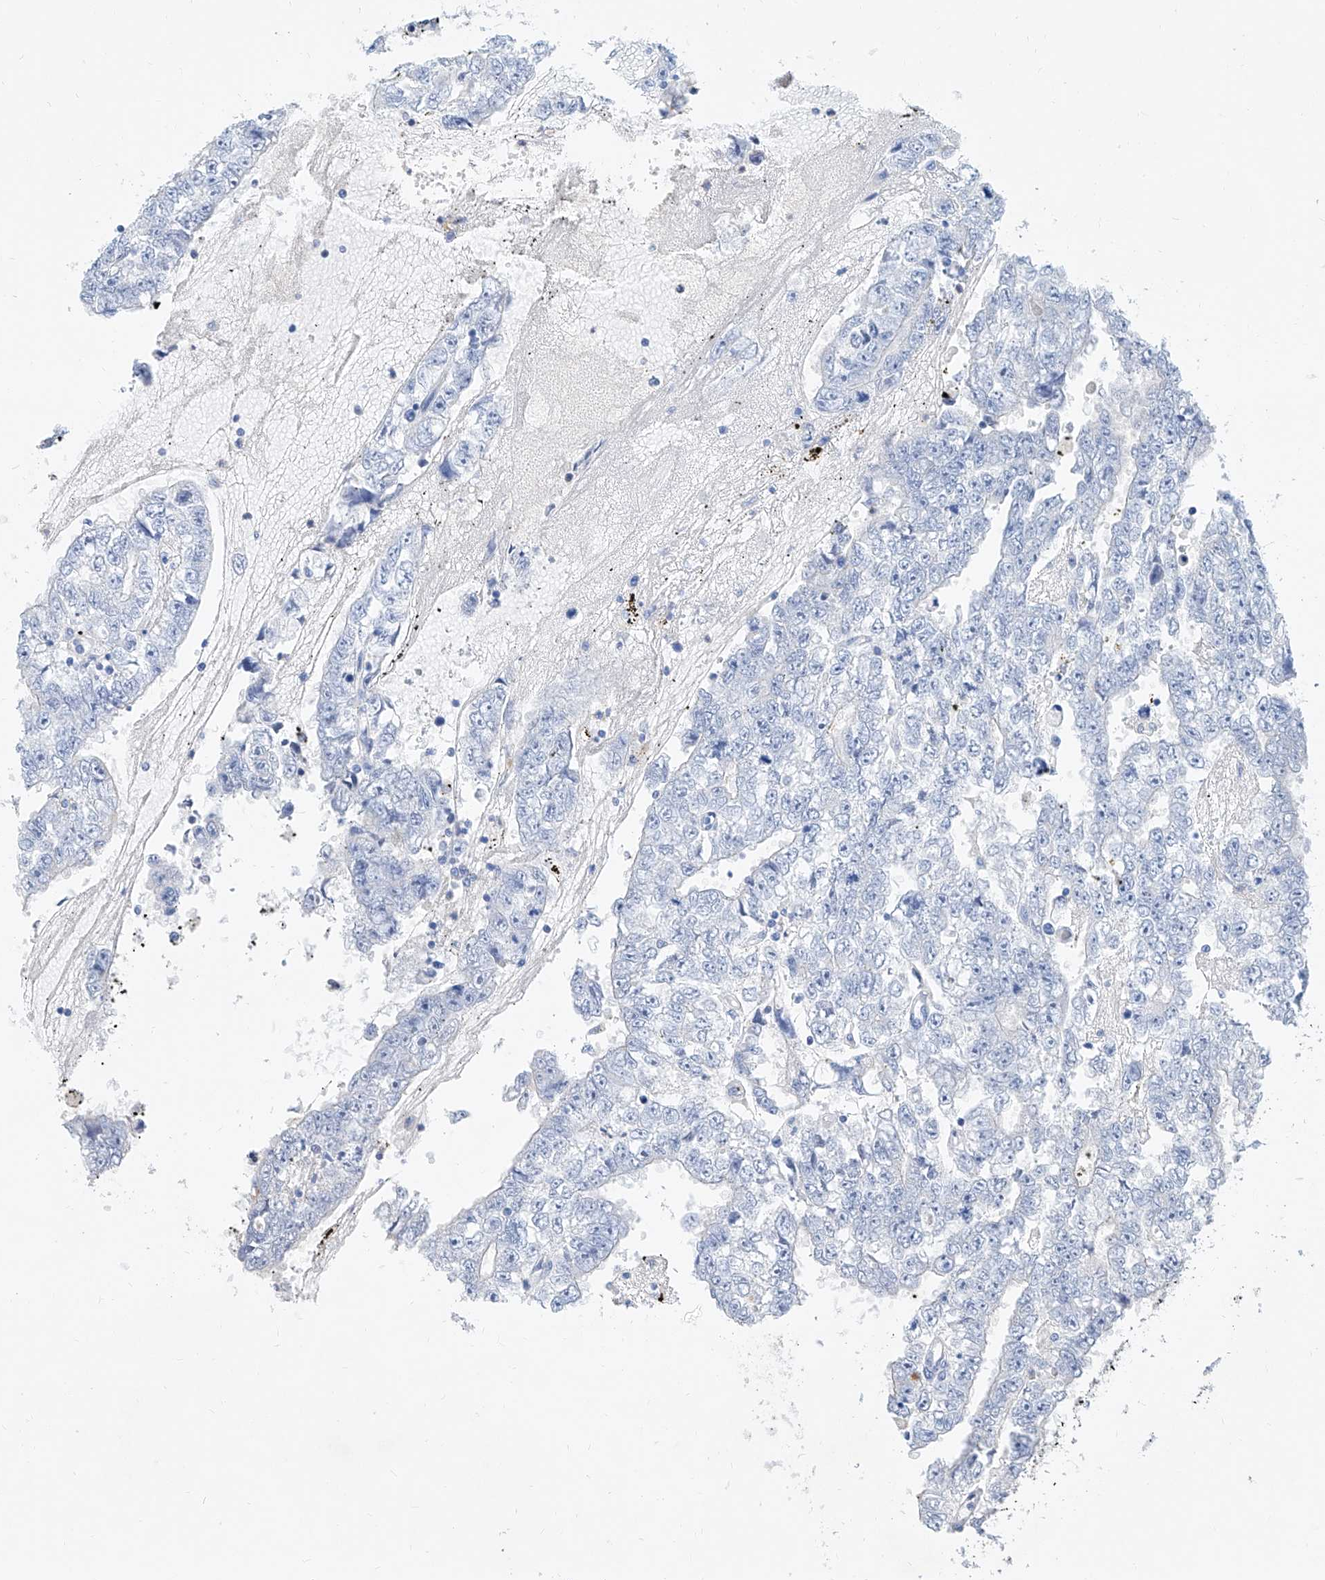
{"staining": {"intensity": "negative", "quantity": "none", "location": "none"}, "tissue": "testis cancer", "cell_type": "Tumor cells", "image_type": "cancer", "snomed": [{"axis": "morphology", "description": "Carcinoma, Embryonal, NOS"}, {"axis": "topography", "description": "Testis"}], "caption": "Tumor cells show no significant protein staining in testis embryonal carcinoma.", "gene": "SLC25A29", "patient": {"sex": "male", "age": 25}}